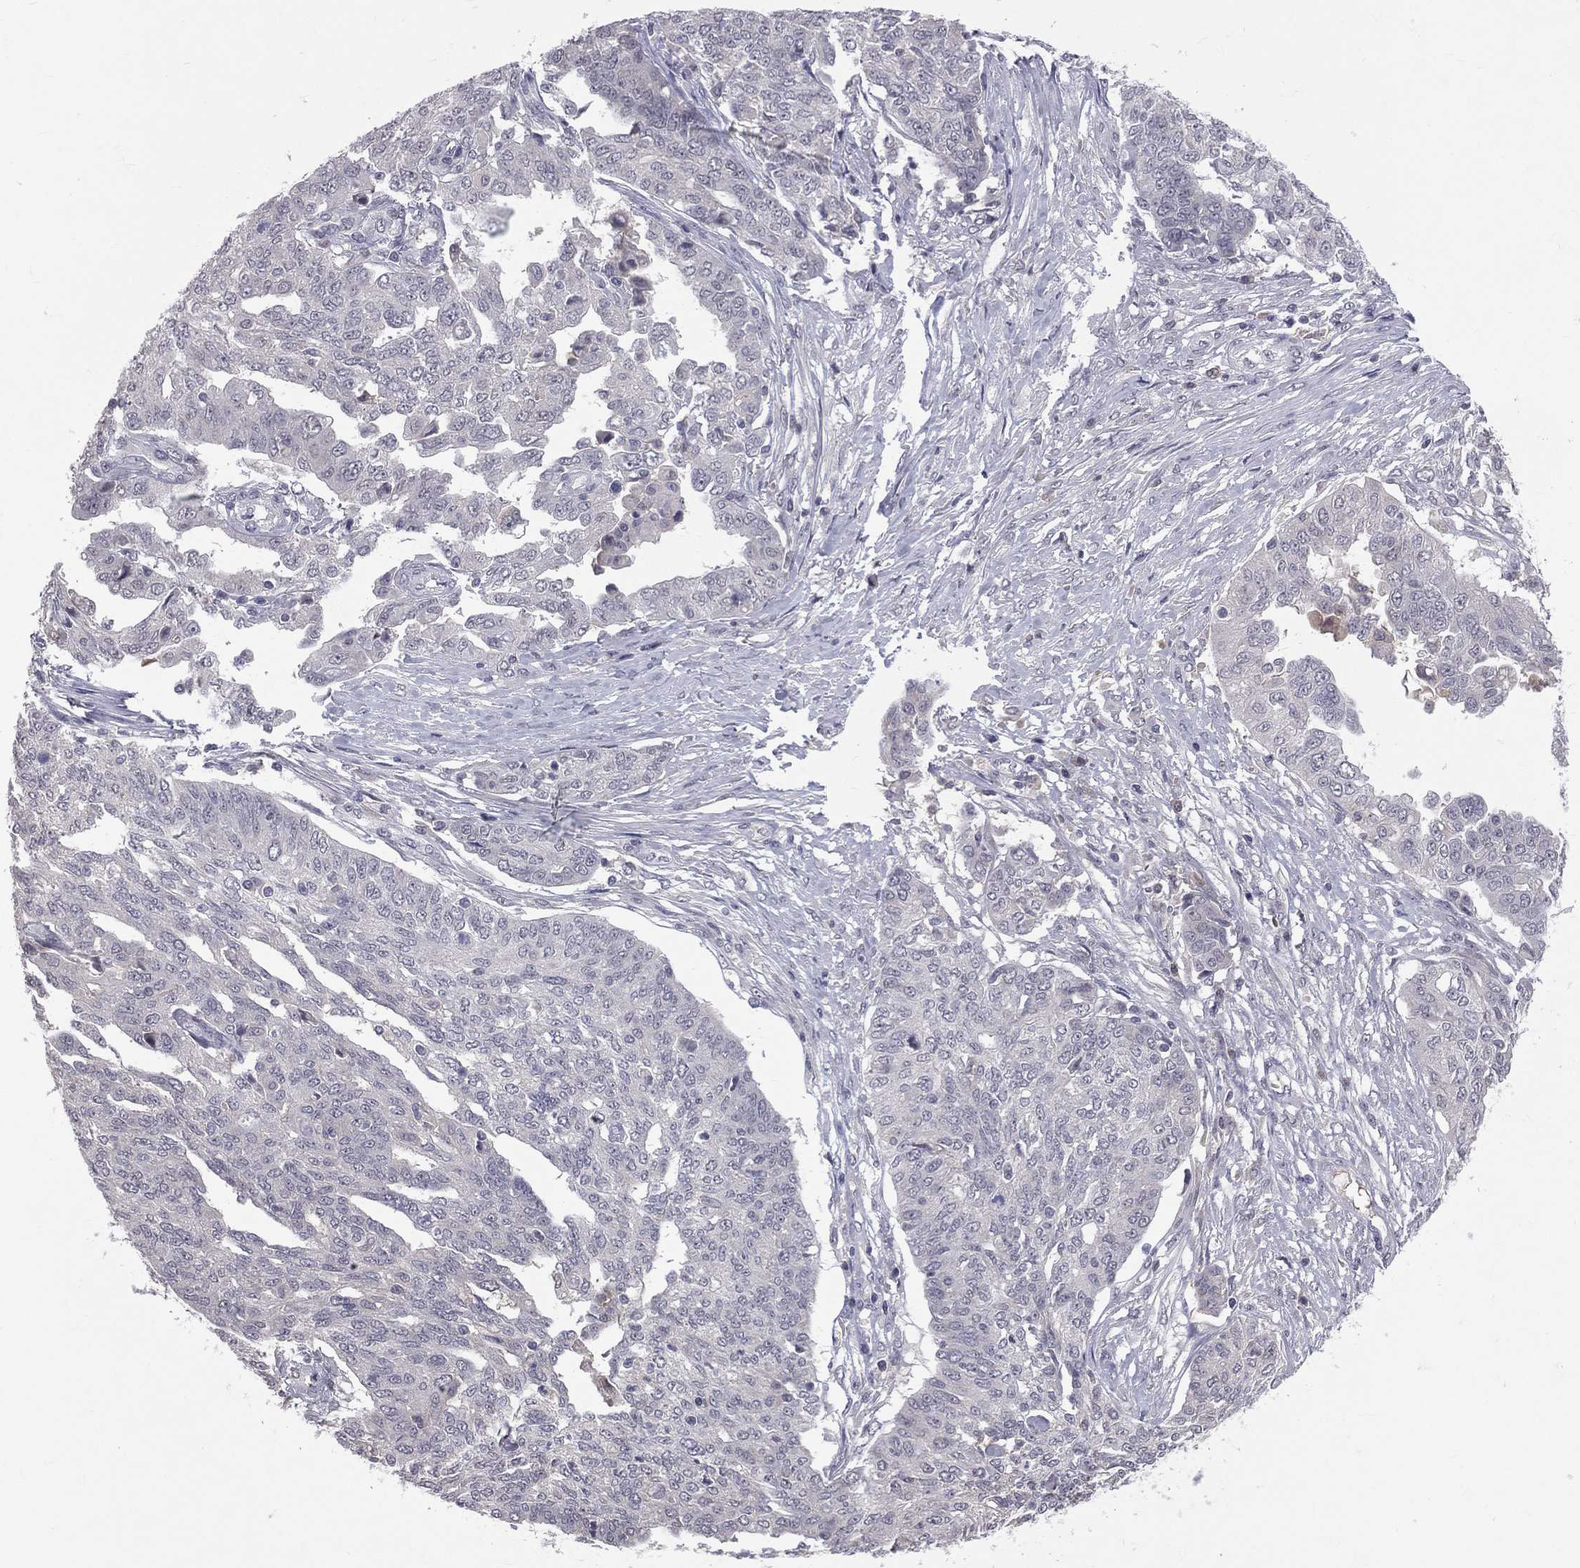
{"staining": {"intensity": "negative", "quantity": "none", "location": "none"}, "tissue": "ovarian cancer", "cell_type": "Tumor cells", "image_type": "cancer", "snomed": [{"axis": "morphology", "description": "Cystadenocarcinoma, serous, NOS"}, {"axis": "topography", "description": "Ovary"}], "caption": "Ovarian cancer stained for a protein using IHC reveals no staining tumor cells.", "gene": "DSG4", "patient": {"sex": "female", "age": 67}}